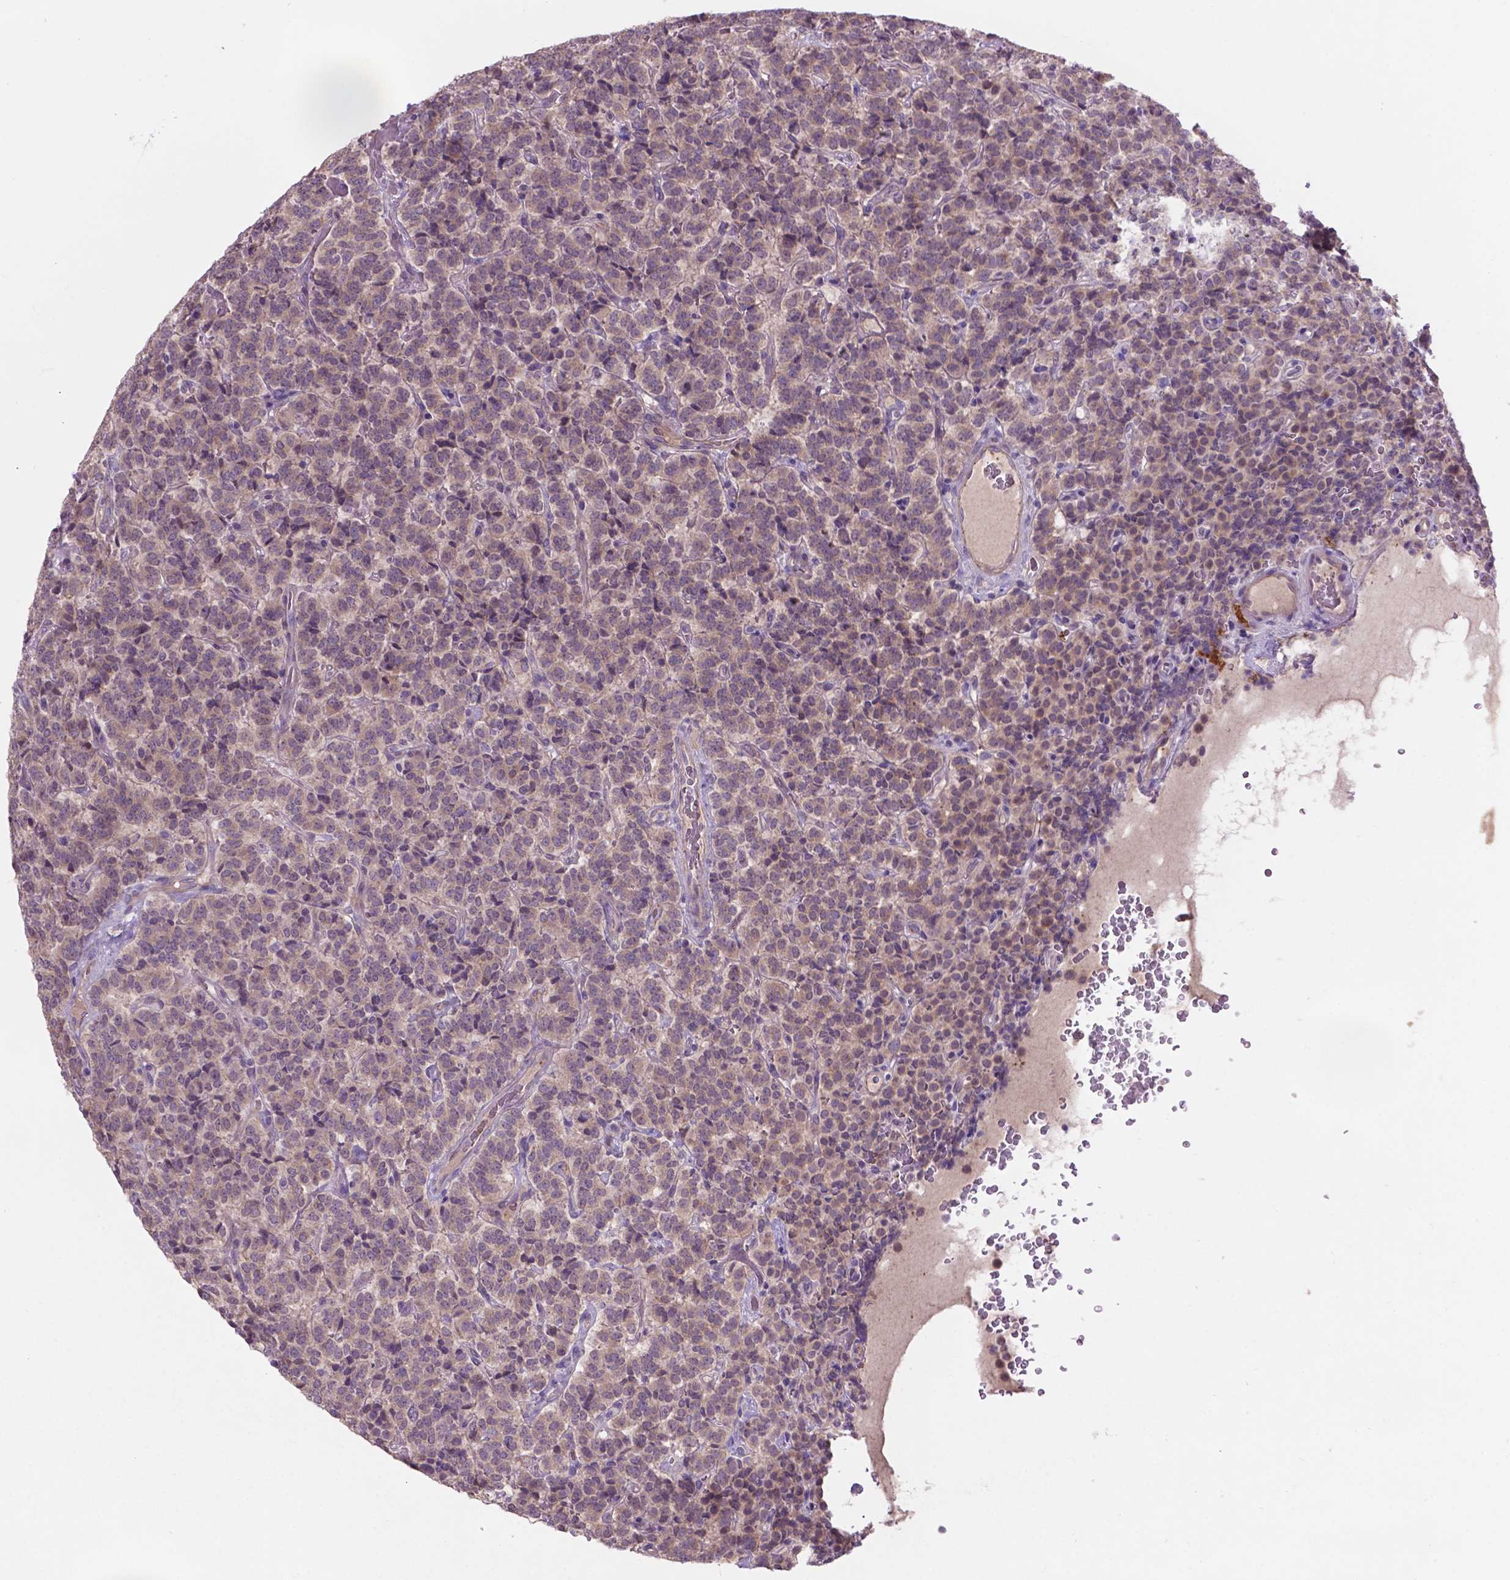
{"staining": {"intensity": "negative", "quantity": "none", "location": "none"}, "tissue": "carcinoid", "cell_type": "Tumor cells", "image_type": "cancer", "snomed": [{"axis": "morphology", "description": "Carcinoid, malignant, NOS"}, {"axis": "topography", "description": "Pancreas"}], "caption": "Malignant carcinoid stained for a protein using IHC displays no staining tumor cells.", "gene": "ARL5C", "patient": {"sex": "male", "age": 36}}